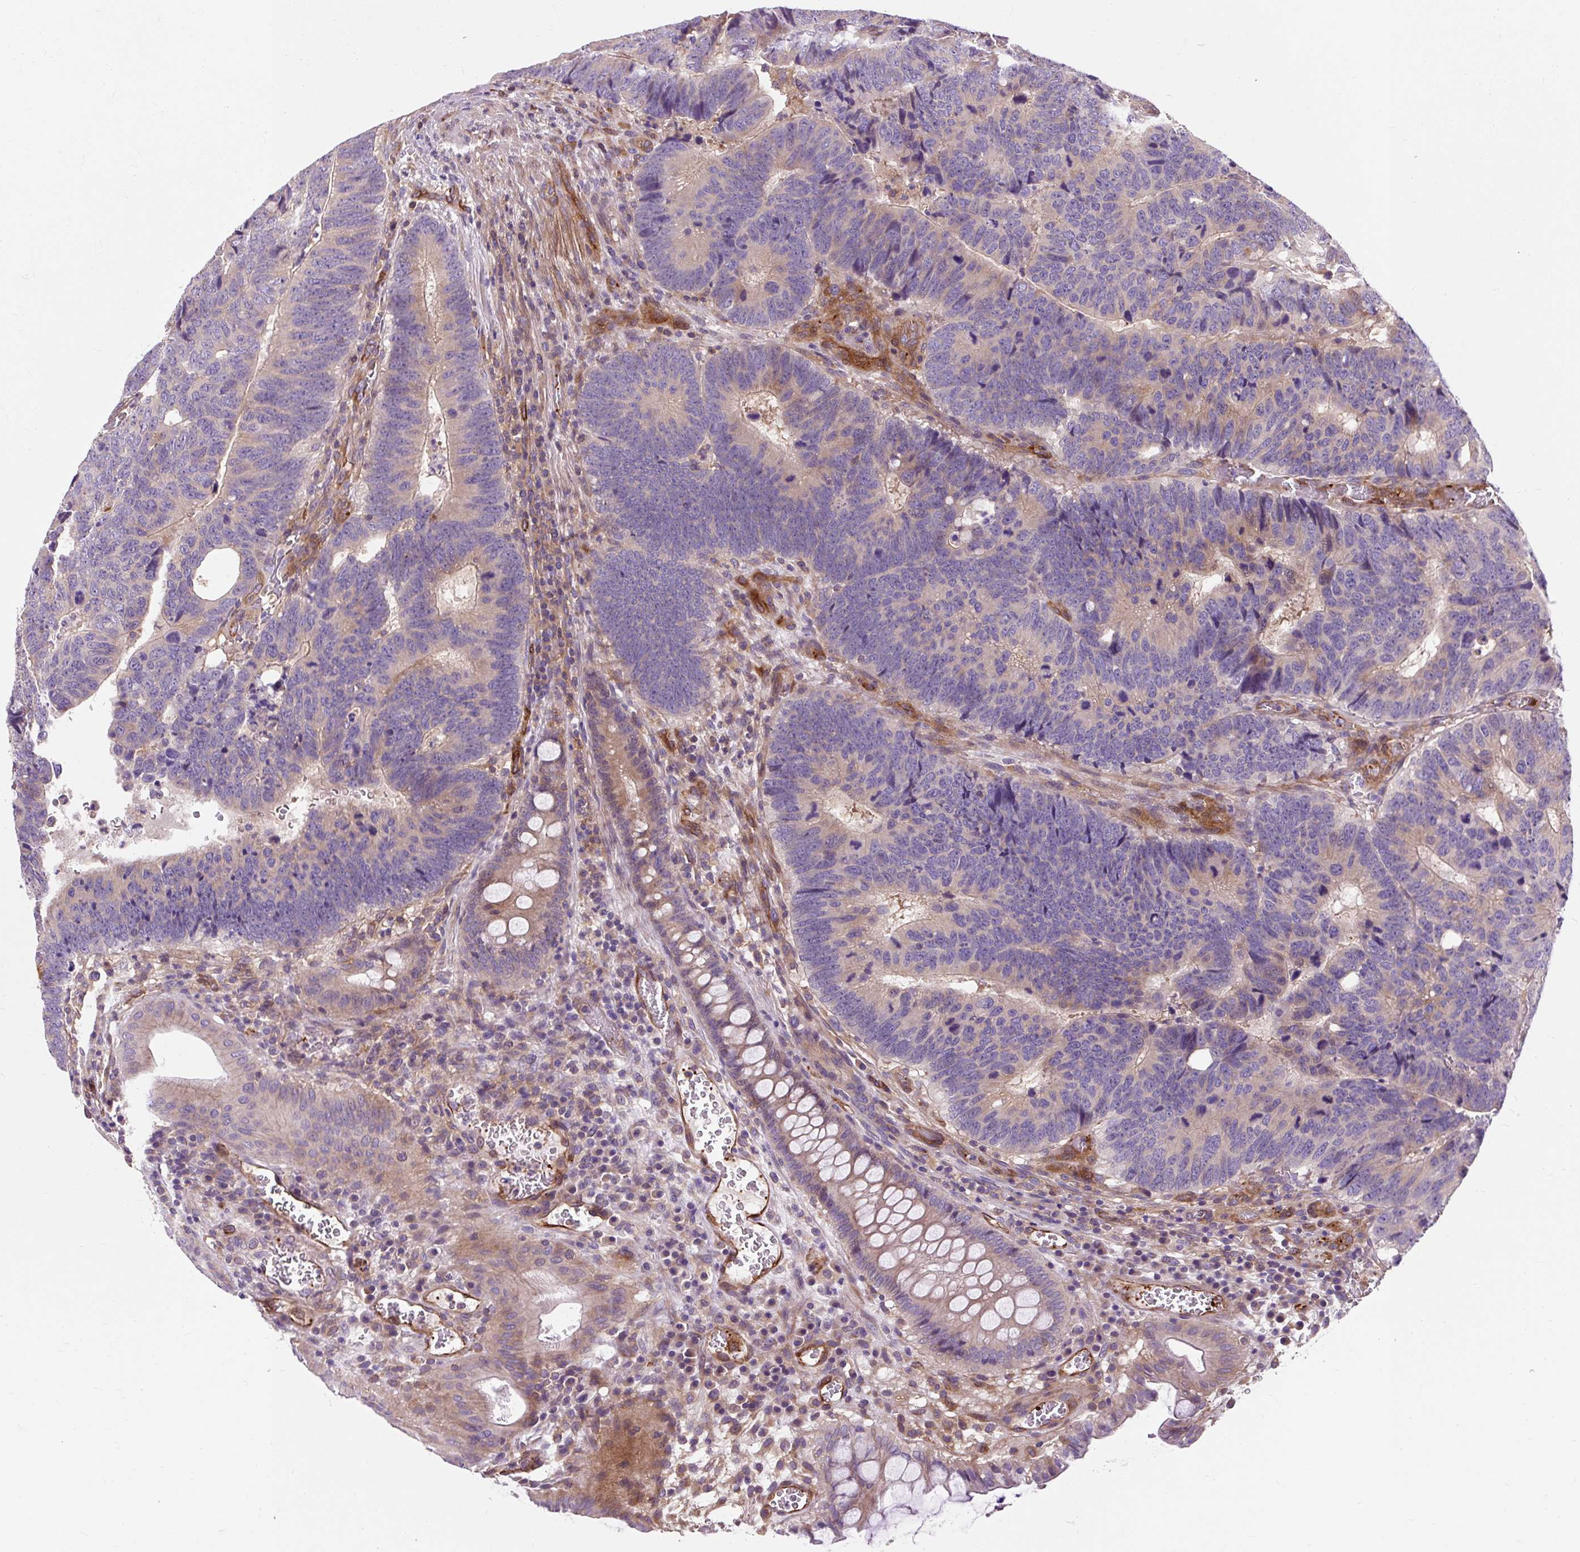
{"staining": {"intensity": "weak", "quantity": "<25%", "location": "cytoplasmic/membranous"}, "tissue": "colorectal cancer", "cell_type": "Tumor cells", "image_type": "cancer", "snomed": [{"axis": "morphology", "description": "Adenocarcinoma, NOS"}, {"axis": "topography", "description": "Colon"}], "caption": "This is an immunohistochemistry (IHC) micrograph of human colorectal cancer. There is no staining in tumor cells.", "gene": "PCDHGB3", "patient": {"sex": "male", "age": 62}}